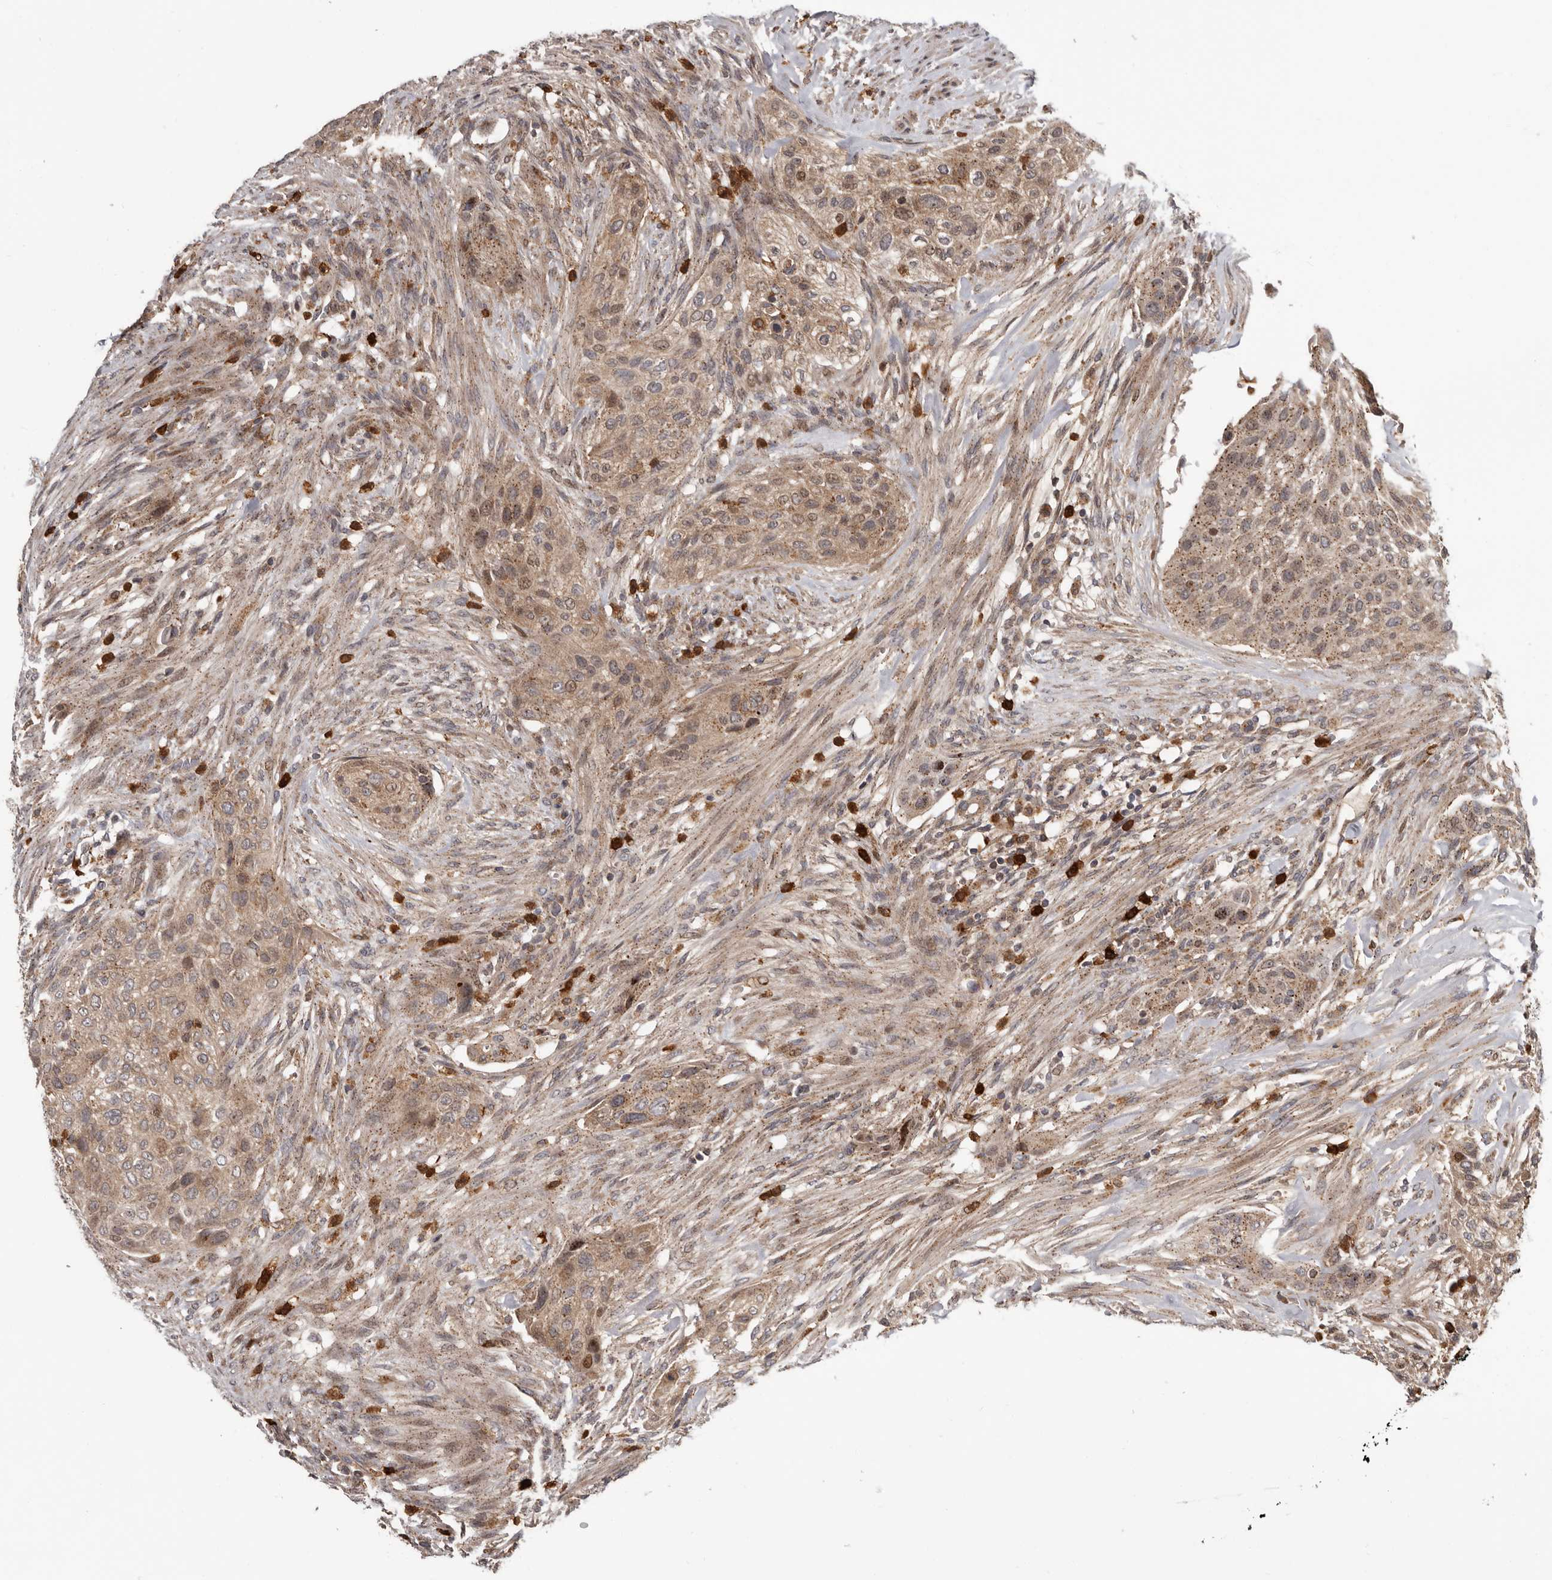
{"staining": {"intensity": "moderate", "quantity": ">75%", "location": "cytoplasmic/membranous,nuclear"}, "tissue": "urothelial cancer", "cell_type": "Tumor cells", "image_type": "cancer", "snomed": [{"axis": "morphology", "description": "Urothelial carcinoma, High grade"}, {"axis": "topography", "description": "Urinary bladder"}], "caption": "Immunohistochemistry image of neoplastic tissue: human high-grade urothelial carcinoma stained using immunohistochemistry (IHC) exhibits medium levels of moderate protein expression localized specifically in the cytoplasmic/membranous and nuclear of tumor cells, appearing as a cytoplasmic/membranous and nuclear brown color.", "gene": "FGFR4", "patient": {"sex": "male", "age": 35}}